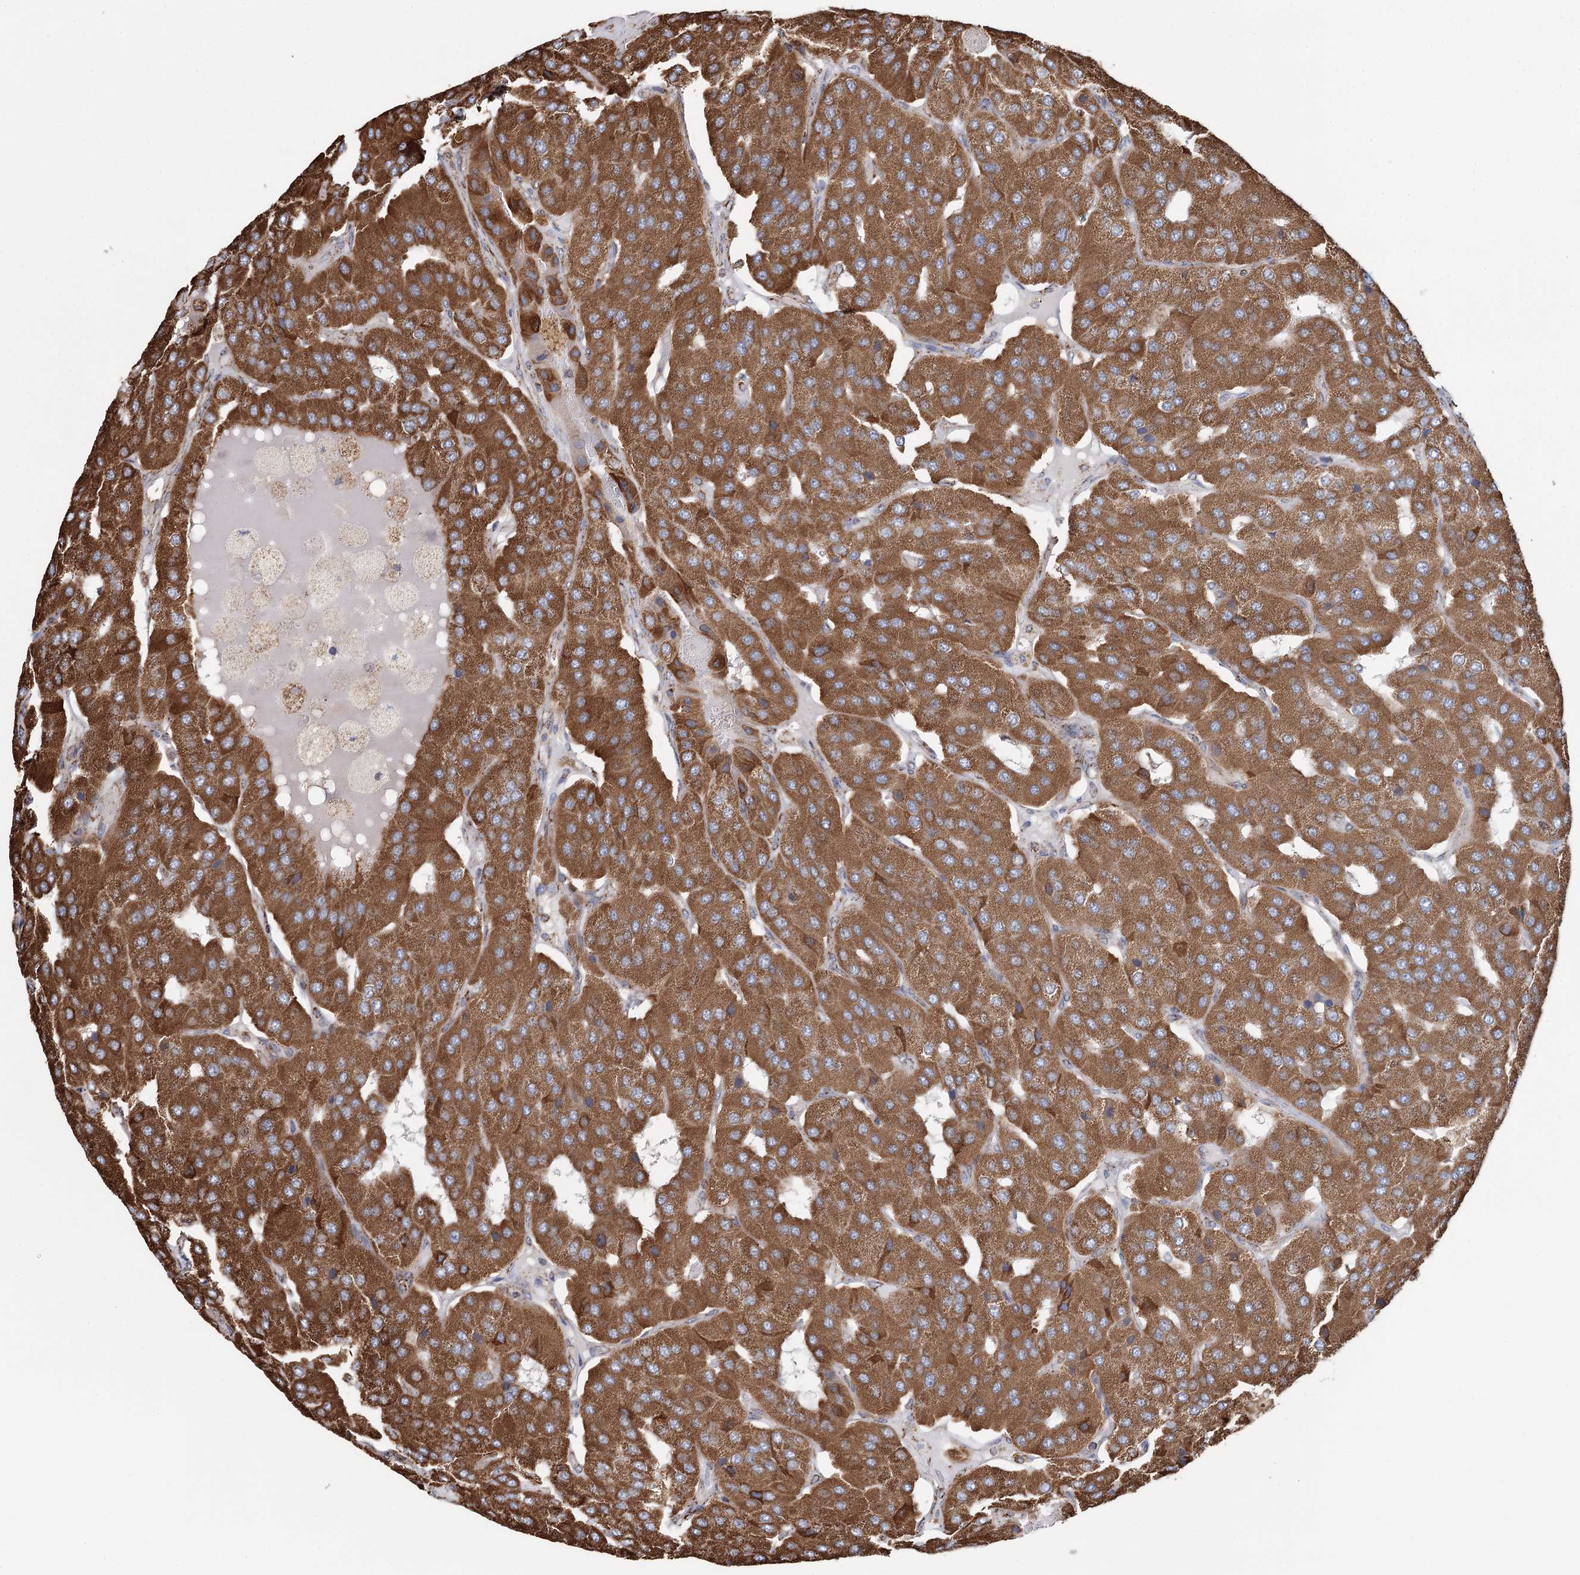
{"staining": {"intensity": "moderate", "quantity": ">75%", "location": "cytoplasmic/membranous"}, "tissue": "parathyroid gland", "cell_type": "Glandular cells", "image_type": "normal", "snomed": [{"axis": "morphology", "description": "Normal tissue, NOS"}, {"axis": "morphology", "description": "Adenoma, NOS"}, {"axis": "topography", "description": "Parathyroid gland"}], "caption": "Immunohistochemistry (DAB (3,3'-diaminobenzidine)) staining of normal human parathyroid gland shows moderate cytoplasmic/membranous protein positivity in approximately >75% of glandular cells. The staining was performed using DAB (3,3'-diaminobenzidine) to visualize the protein expression in brown, while the nuclei were stained in blue with hematoxylin (Magnification: 20x).", "gene": "APH1A", "patient": {"sex": "female", "age": 86}}